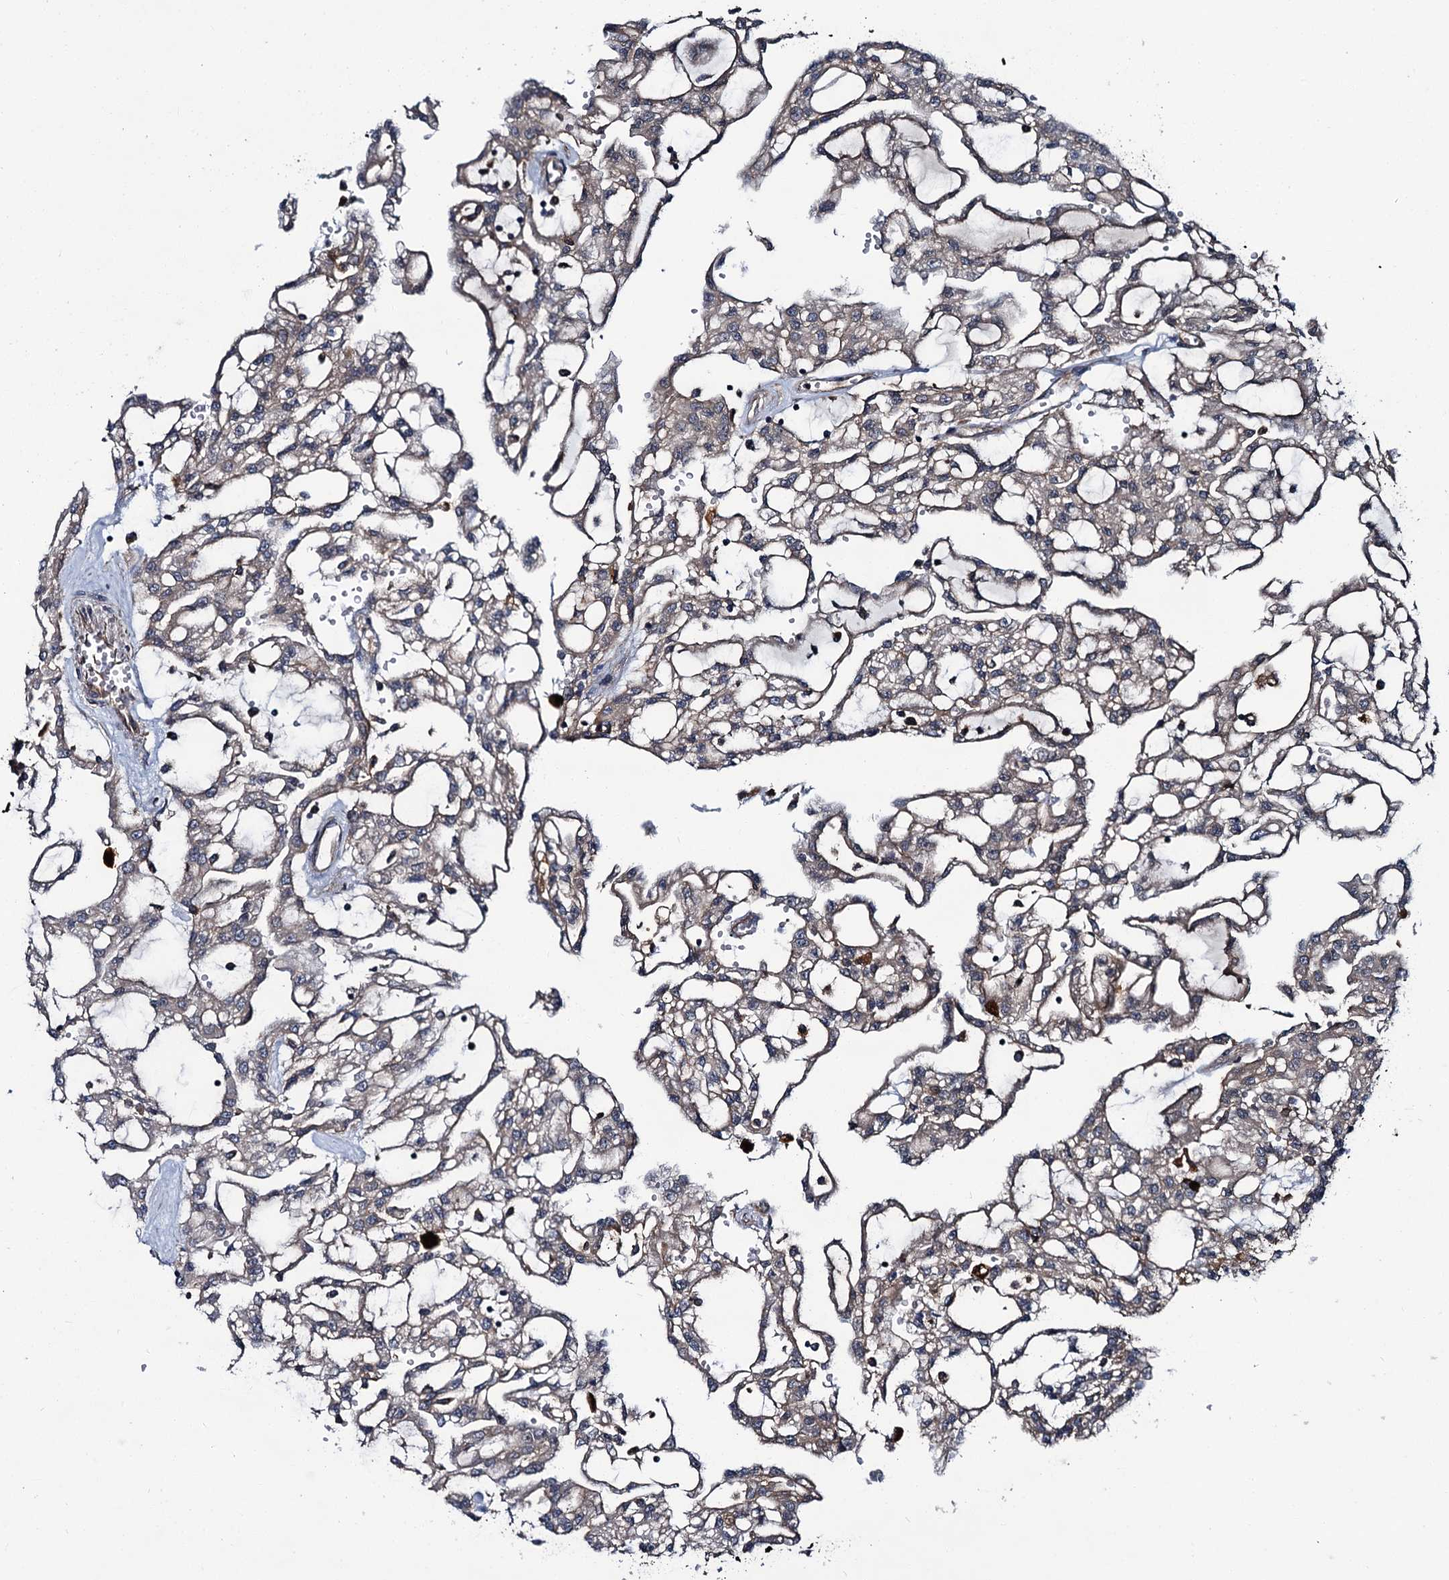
{"staining": {"intensity": "weak", "quantity": "25%-75%", "location": "cytoplasmic/membranous"}, "tissue": "renal cancer", "cell_type": "Tumor cells", "image_type": "cancer", "snomed": [{"axis": "morphology", "description": "Adenocarcinoma, NOS"}, {"axis": "topography", "description": "Kidney"}], "caption": "Immunohistochemistry (IHC) (DAB (3,3'-diaminobenzidine)) staining of renal adenocarcinoma reveals weak cytoplasmic/membranous protein staining in about 25%-75% of tumor cells.", "gene": "ZFYVE19", "patient": {"sex": "male", "age": 63}}